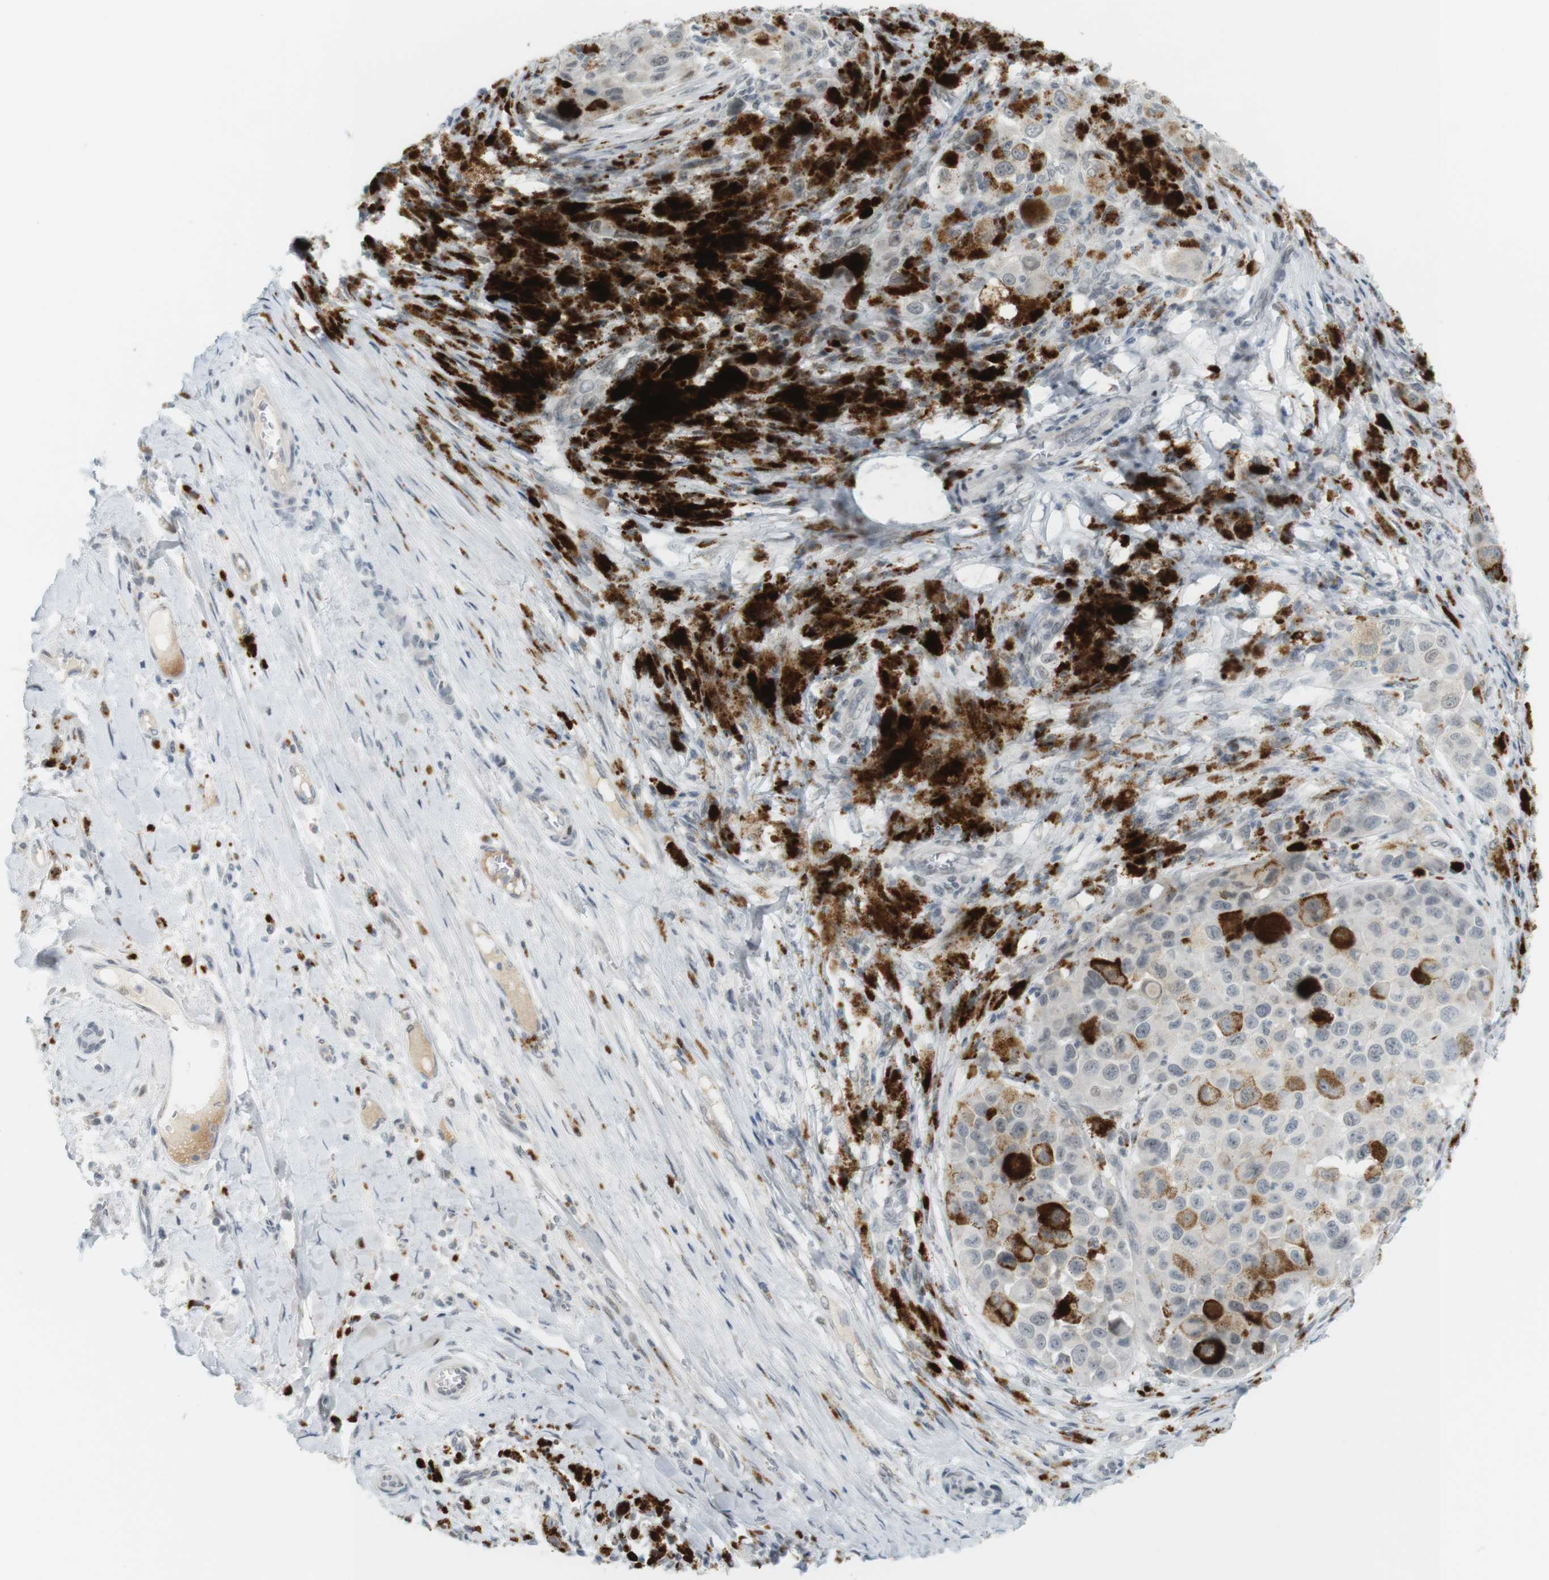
{"staining": {"intensity": "moderate", "quantity": "<25%", "location": "cytoplasmic/membranous"}, "tissue": "melanoma", "cell_type": "Tumor cells", "image_type": "cancer", "snomed": [{"axis": "morphology", "description": "Malignant melanoma, NOS"}, {"axis": "topography", "description": "Skin"}], "caption": "Malignant melanoma stained for a protein (brown) displays moderate cytoplasmic/membranous positive staining in approximately <25% of tumor cells.", "gene": "DMC1", "patient": {"sex": "male", "age": 96}}